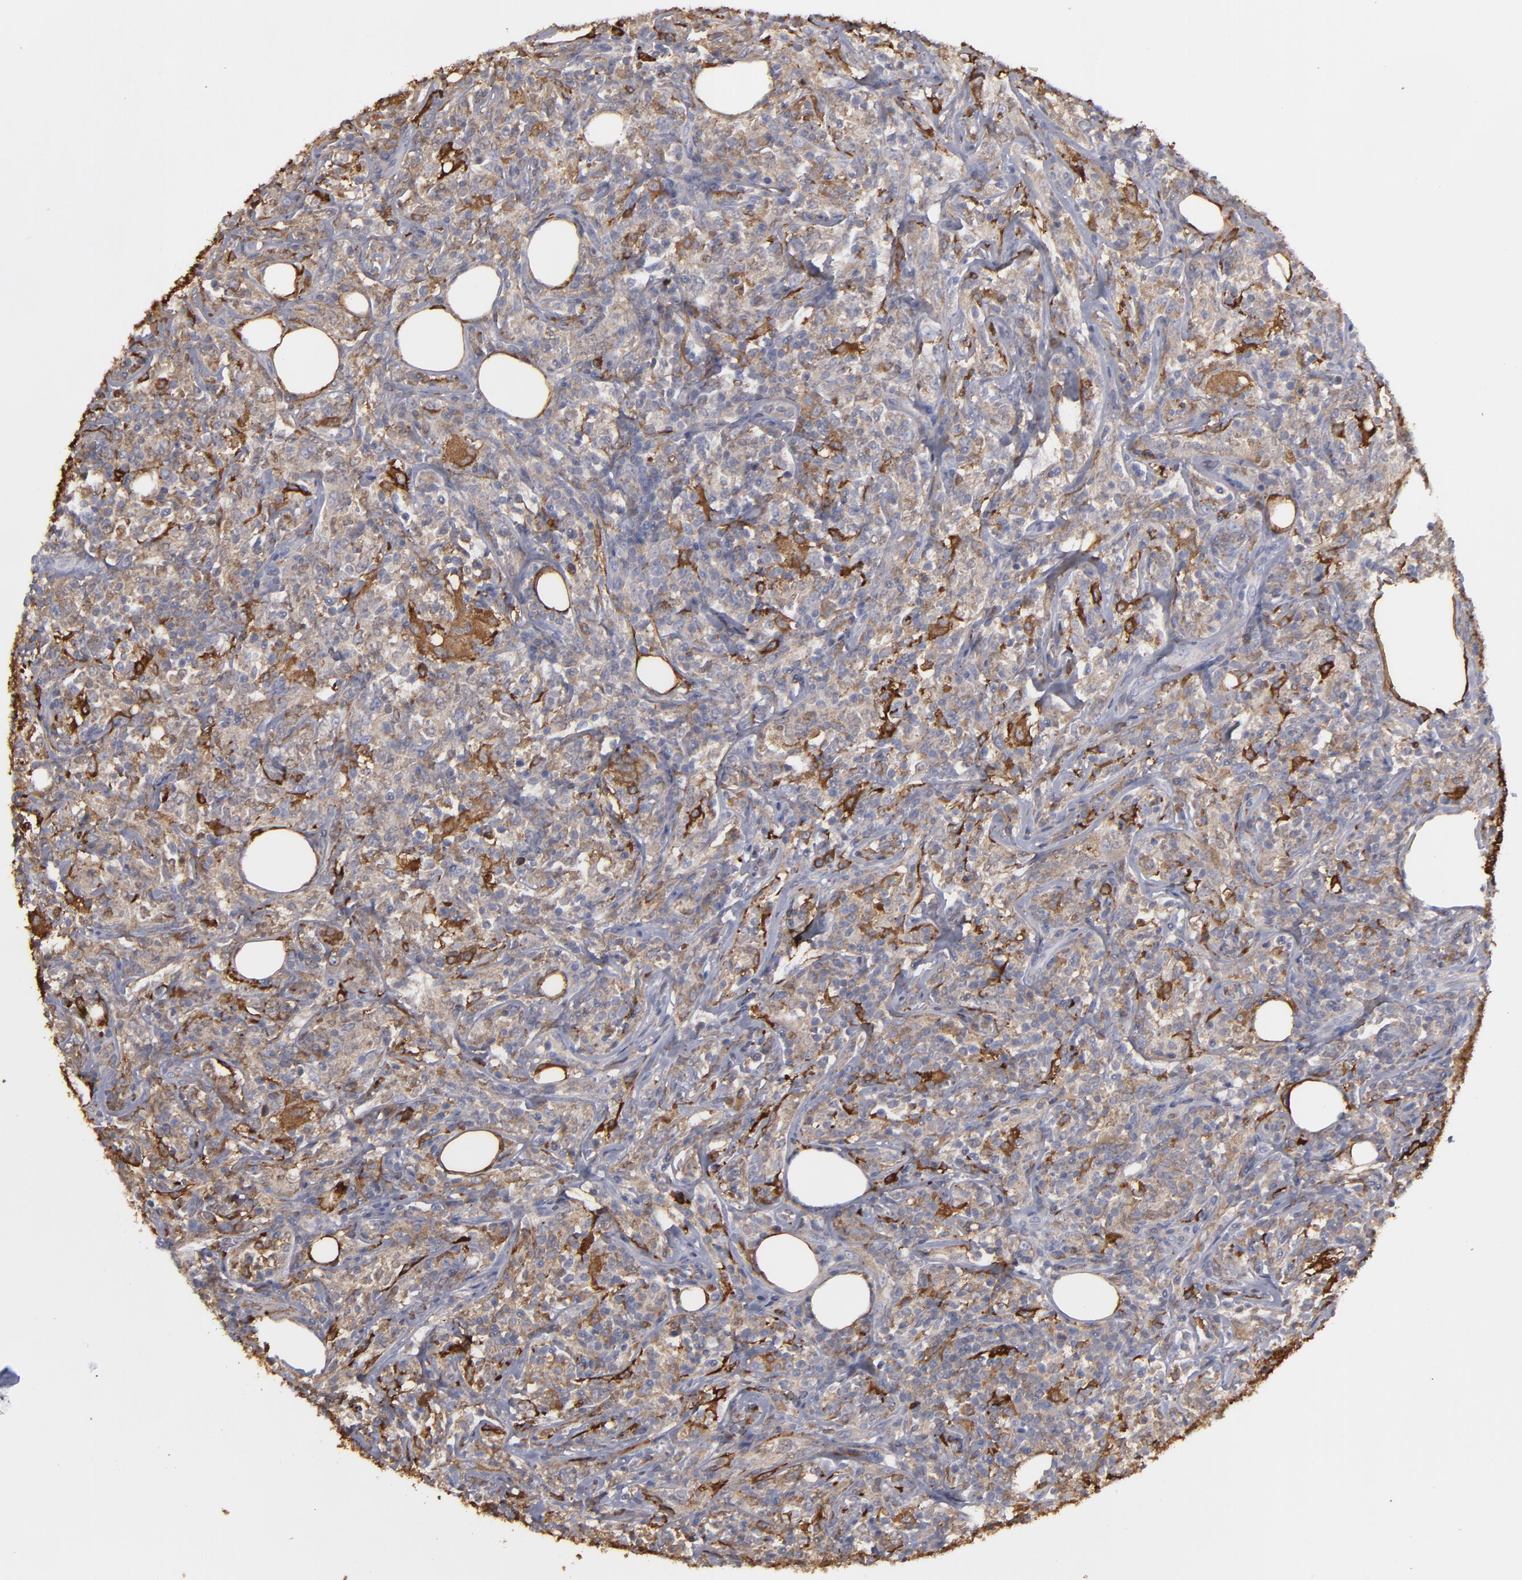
{"staining": {"intensity": "weak", "quantity": ">75%", "location": "cytoplasmic/membranous"}, "tissue": "lymphoma", "cell_type": "Tumor cells", "image_type": "cancer", "snomed": [{"axis": "morphology", "description": "Malignant lymphoma, non-Hodgkin's type, High grade"}, {"axis": "topography", "description": "Lymph node"}], "caption": "Immunohistochemistry (IHC) (DAB (3,3'-diaminobenzidine)) staining of human lymphoma reveals weak cytoplasmic/membranous protein staining in about >75% of tumor cells.", "gene": "ODC1", "patient": {"sex": "female", "age": 84}}